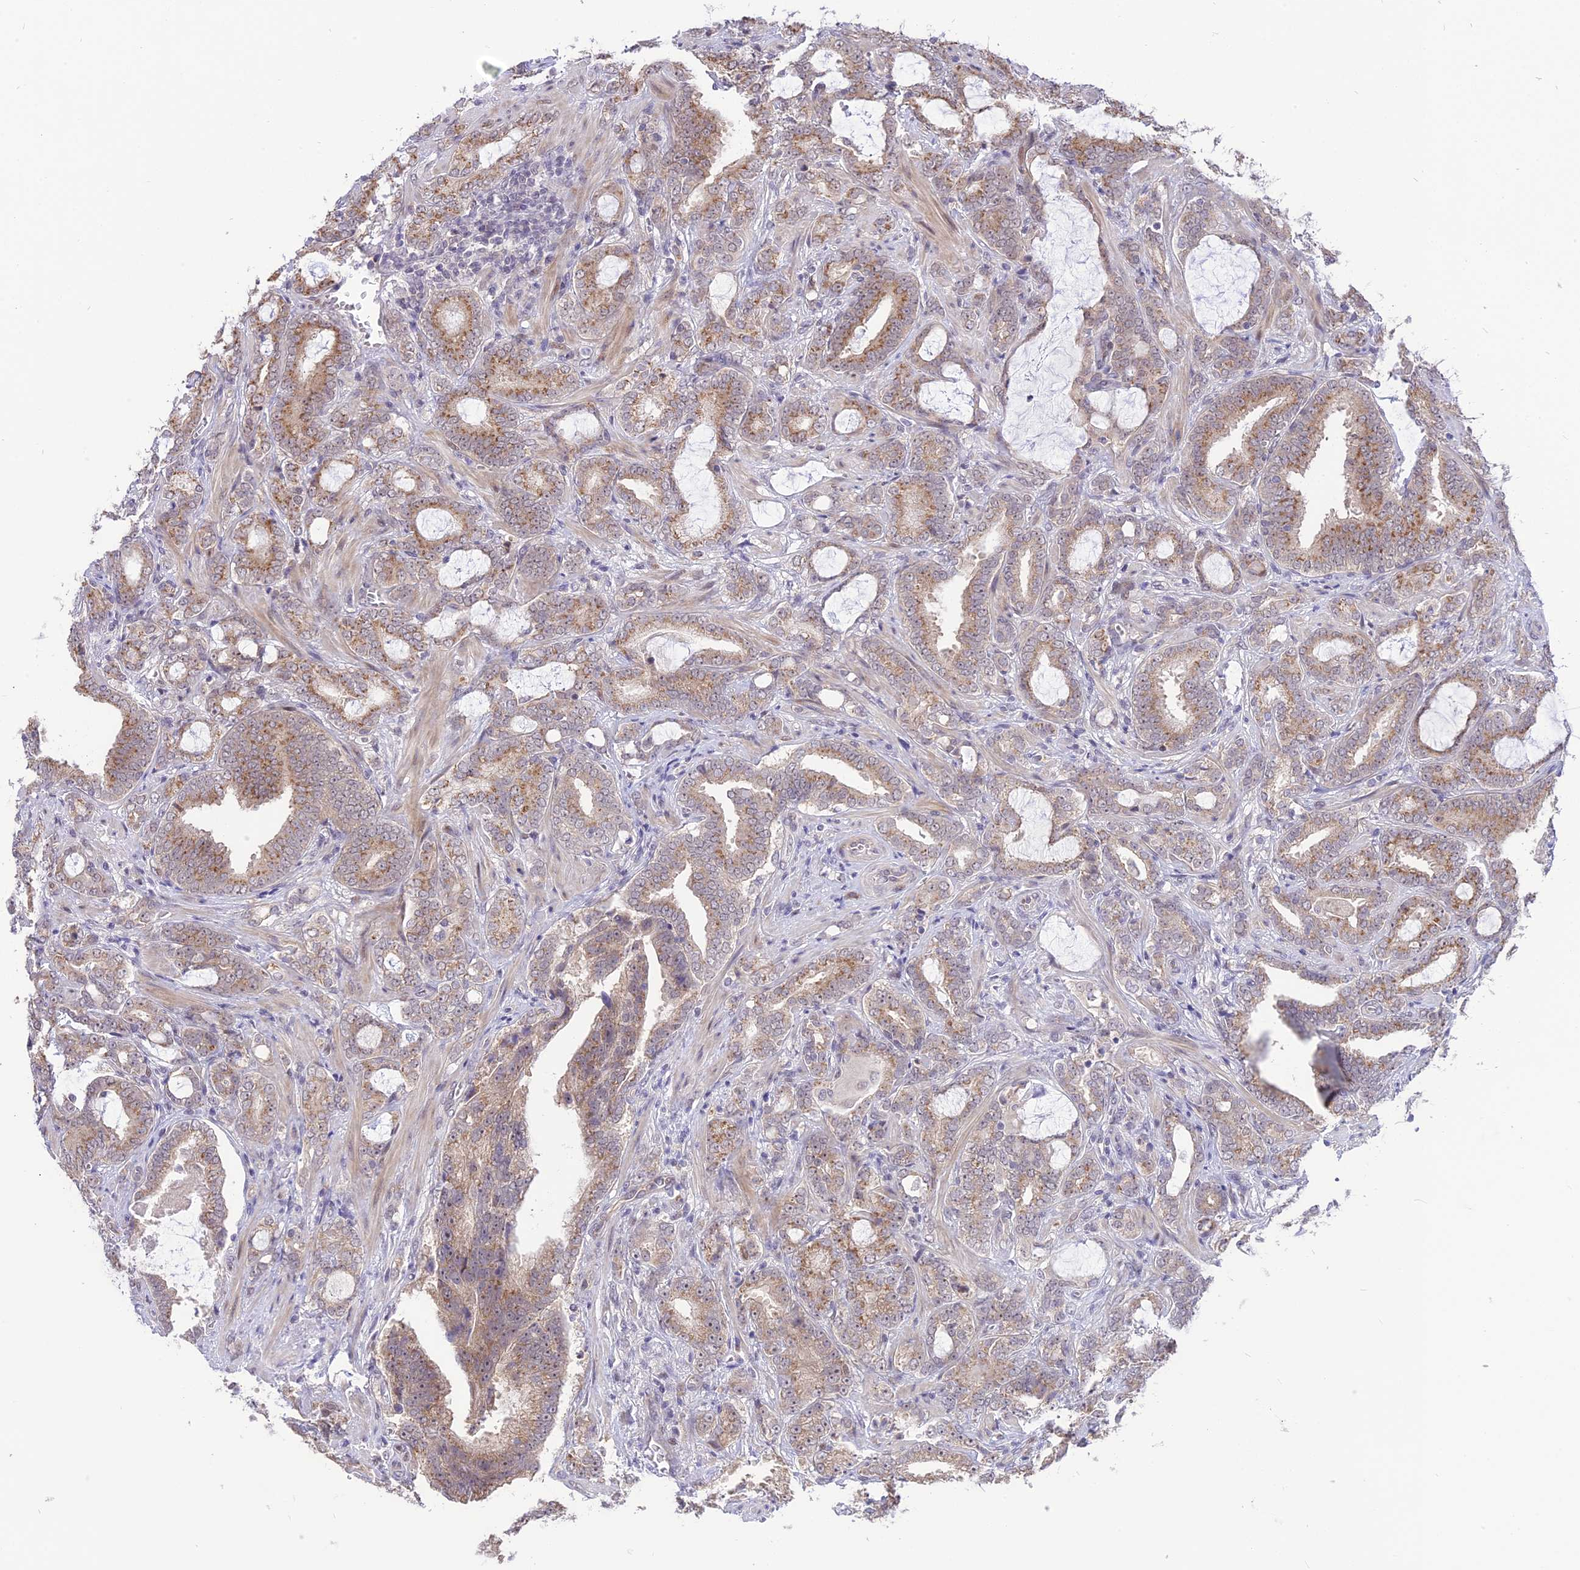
{"staining": {"intensity": "moderate", "quantity": ">75%", "location": "cytoplasmic/membranous"}, "tissue": "prostate cancer", "cell_type": "Tumor cells", "image_type": "cancer", "snomed": [{"axis": "morphology", "description": "Adenocarcinoma, High grade"}, {"axis": "topography", "description": "Prostate and seminal vesicle, NOS"}], "caption": "Prostate high-grade adenocarcinoma stained with a brown dye exhibits moderate cytoplasmic/membranous positive expression in about >75% of tumor cells.", "gene": "ZNF837", "patient": {"sex": "male", "age": 67}}